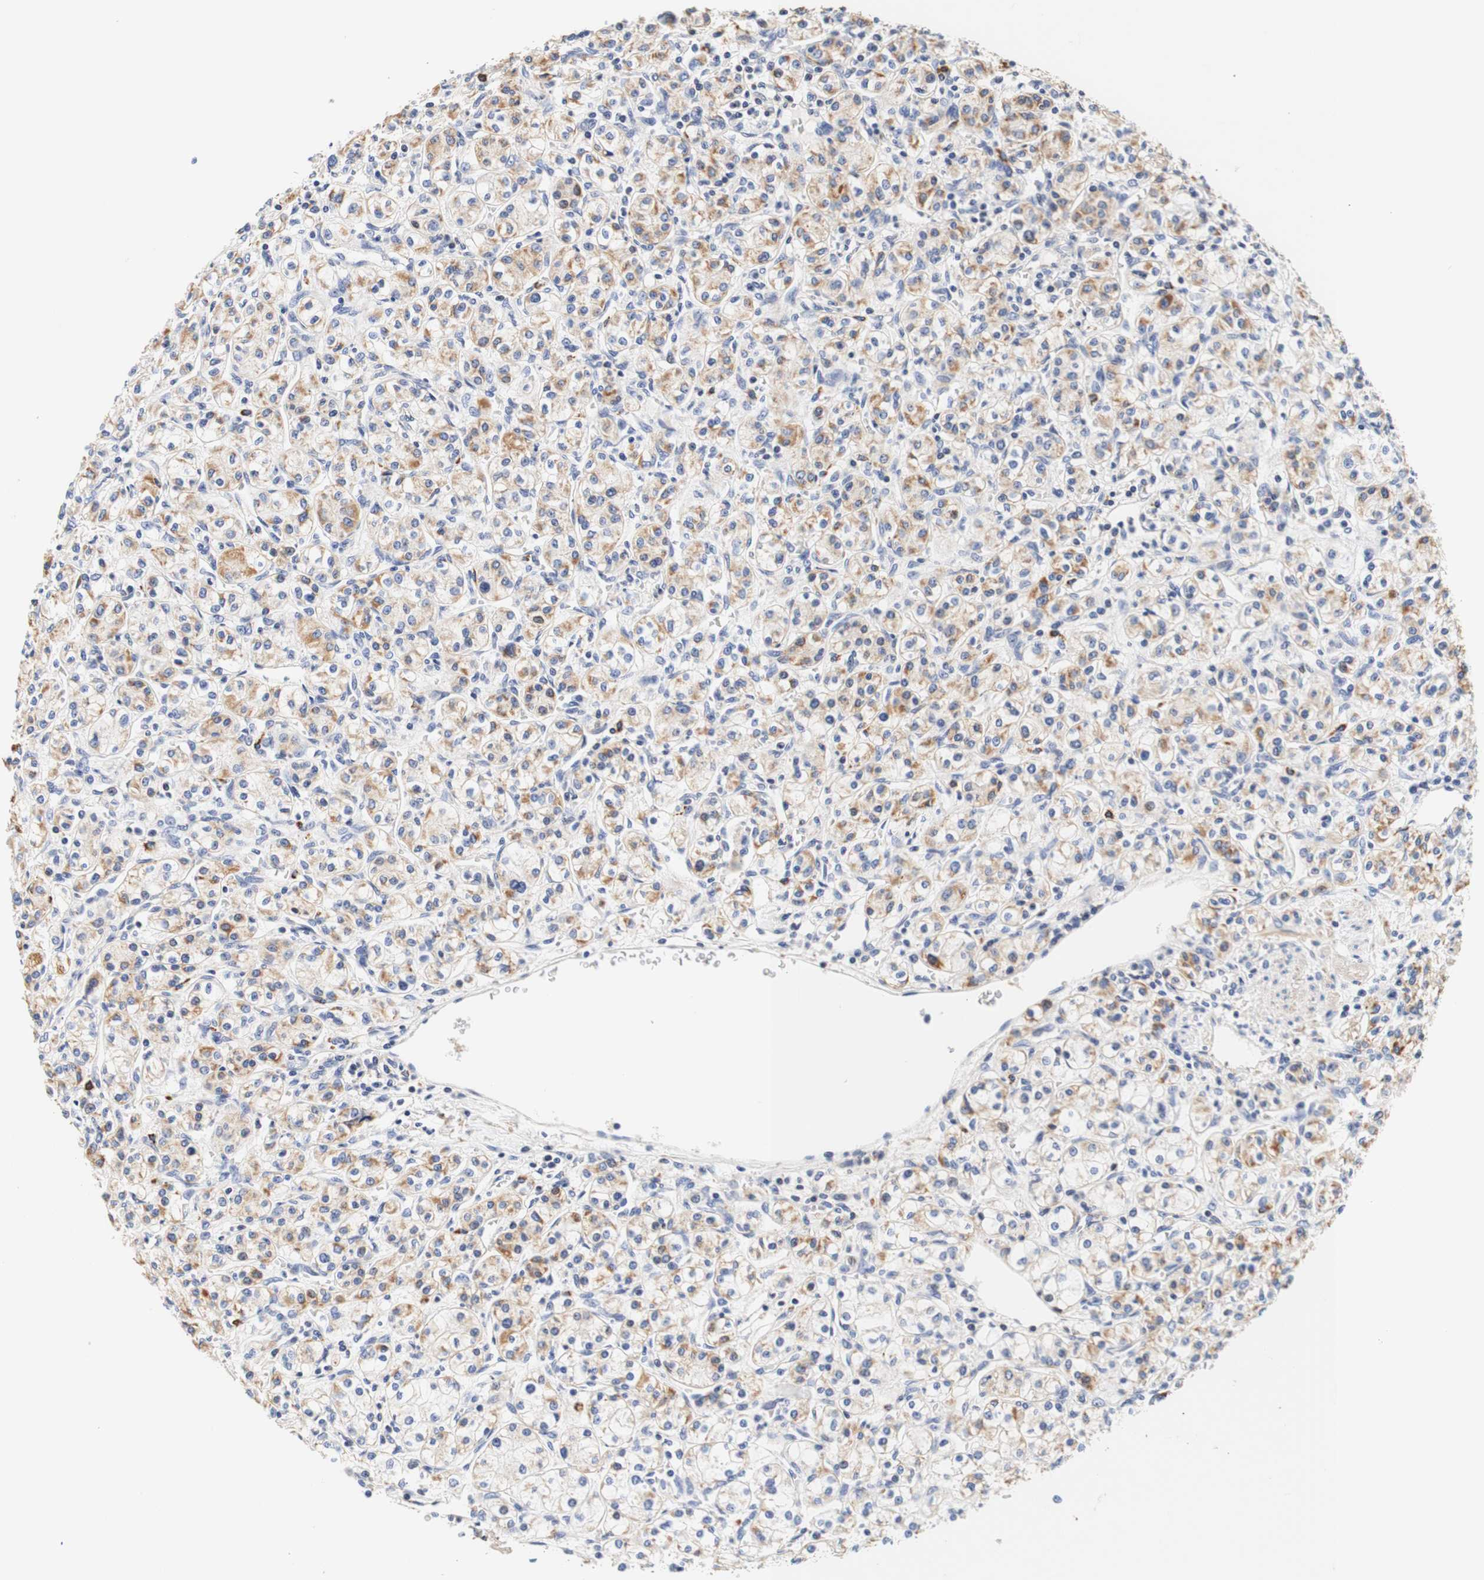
{"staining": {"intensity": "moderate", "quantity": "25%-75%", "location": "cytoplasmic/membranous"}, "tissue": "renal cancer", "cell_type": "Tumor cells", "image_type": "cancer", "snomed": [{"axis": "morphology", "description": "Adenocarcinoma, NOS"}, {"axis": "topography", "description": "Kidney"}], "caption": "Immunohistochemistry (IHC) histopathology image of renal cancer (adenocarcinoma) stained for a protein (brown), which reveals medium levels of moderate cytoplasmic/membranous positivity in approximately 25%-75% of tumor cells.", "gene": "CAMK4", "patient": {"sex": "male", "age": 77}}